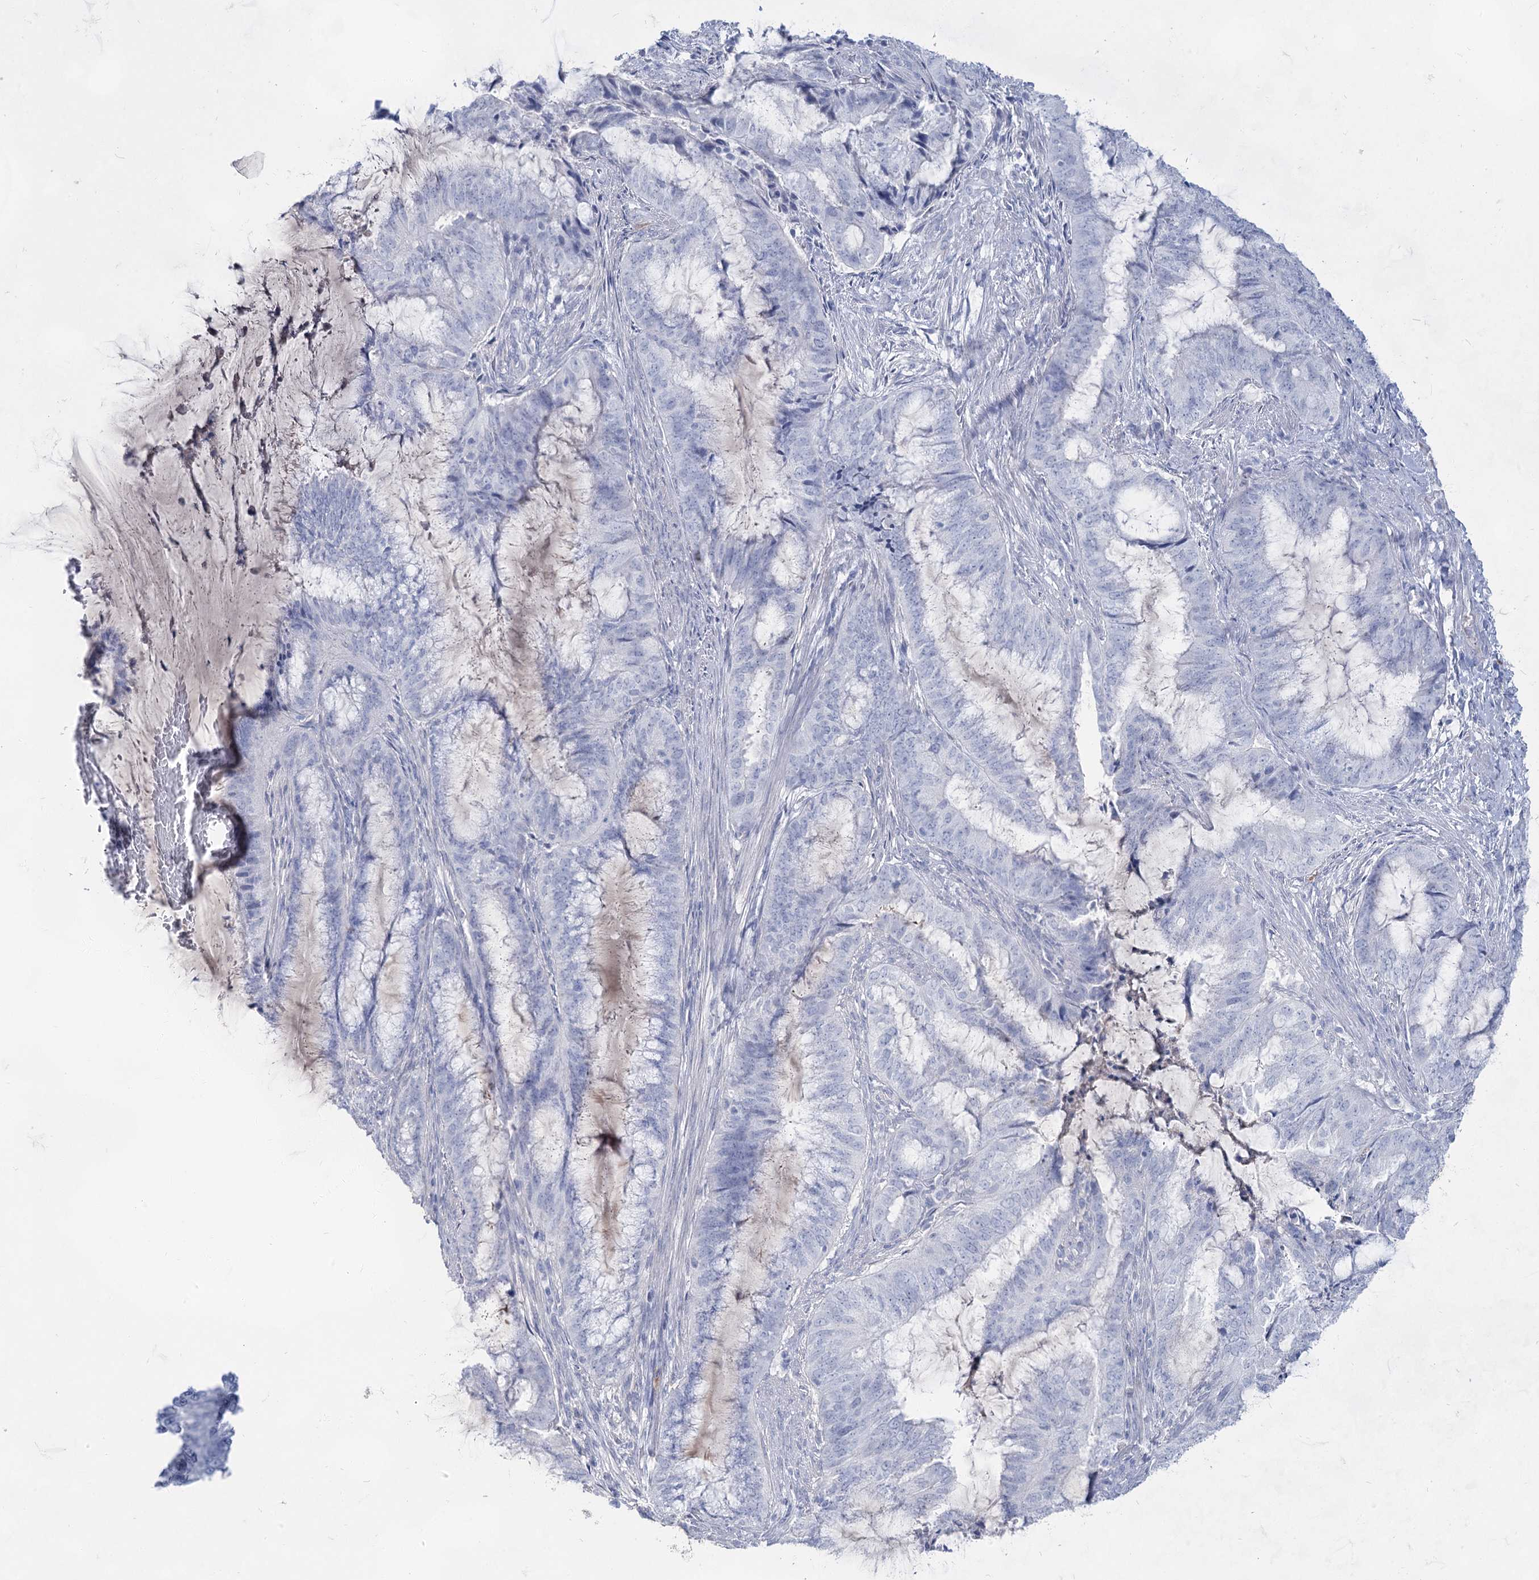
{"staining": {"intensity": "negative", "quantity": "none", "location": "none"}, "tissue": "endometrial cancer", "cell_type": "Tumor cells", "image_type": "cancer", "snomed": [{"axis": "morphology", "description": "Adenocarcinoma, NOS"}, {"axis": "topography", "description": "Endometrium"}], "caption": "A photomicrograph of endometrial cancer stained for a protein displays no brown staining in tumor cells.", "gene": "ACRV1", "patient": {"sex": "female", "age": 51}}